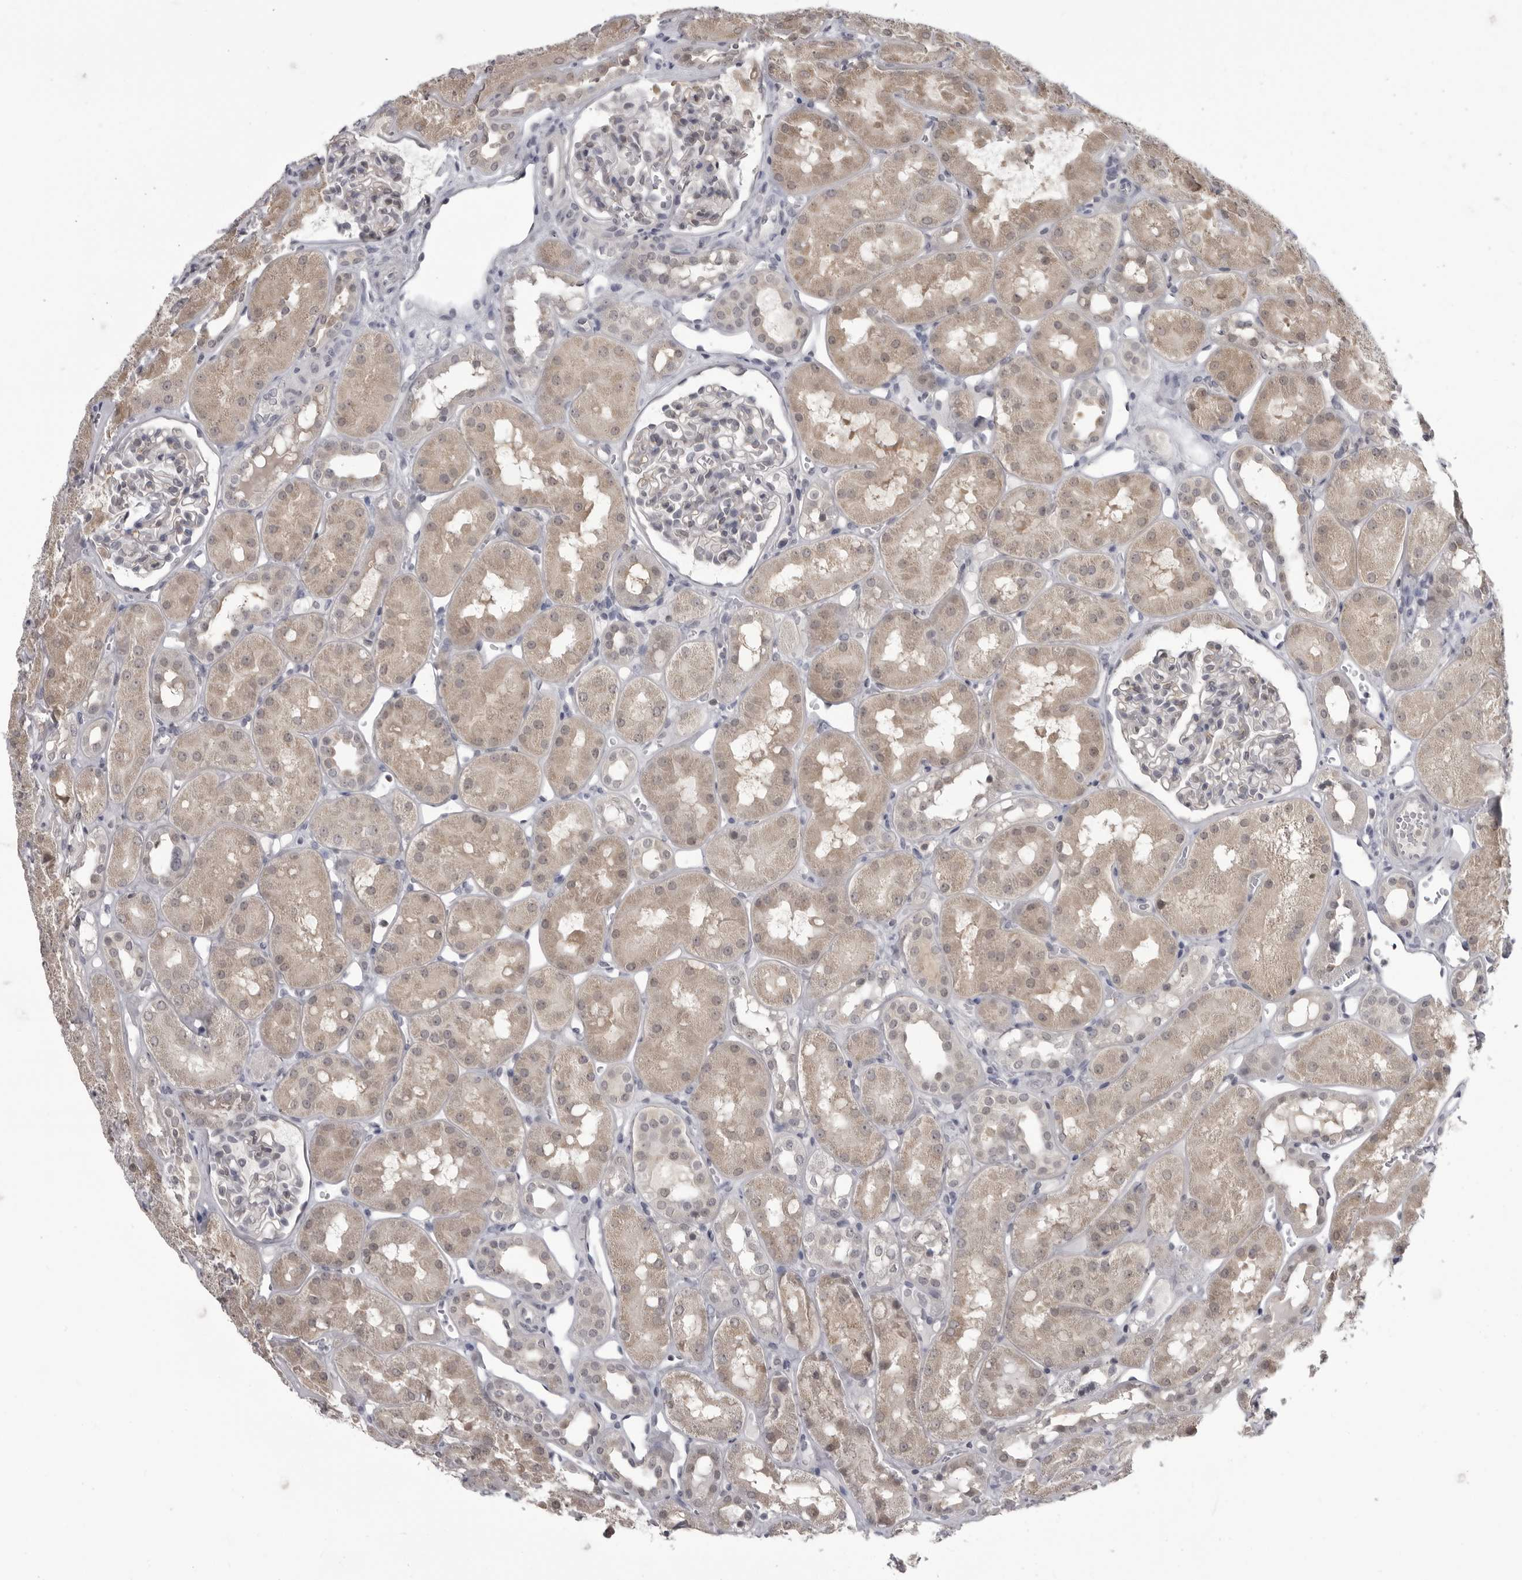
{"staining": {"intensity": "moderate", "quantity": "<25%", "location": "cytoplasmic/membranous"}, "tissue": "kidney", "cell_type": "Cells in glomeruli", "image_type": "normal", "snomed": [{"axis": "morphology", "description": "Normal tissue, NOS"}, {"axis": "topography", "description": "Kidney"}], "caption": "Approximately <25% of cells in glomeruli in benign kidney display moderate cytoplasmic/membranous protein positivity as visualized by brown immunohistochemical staining.", "gene": "PDCL3", "patient": {"sex": "male", "age": 16}}